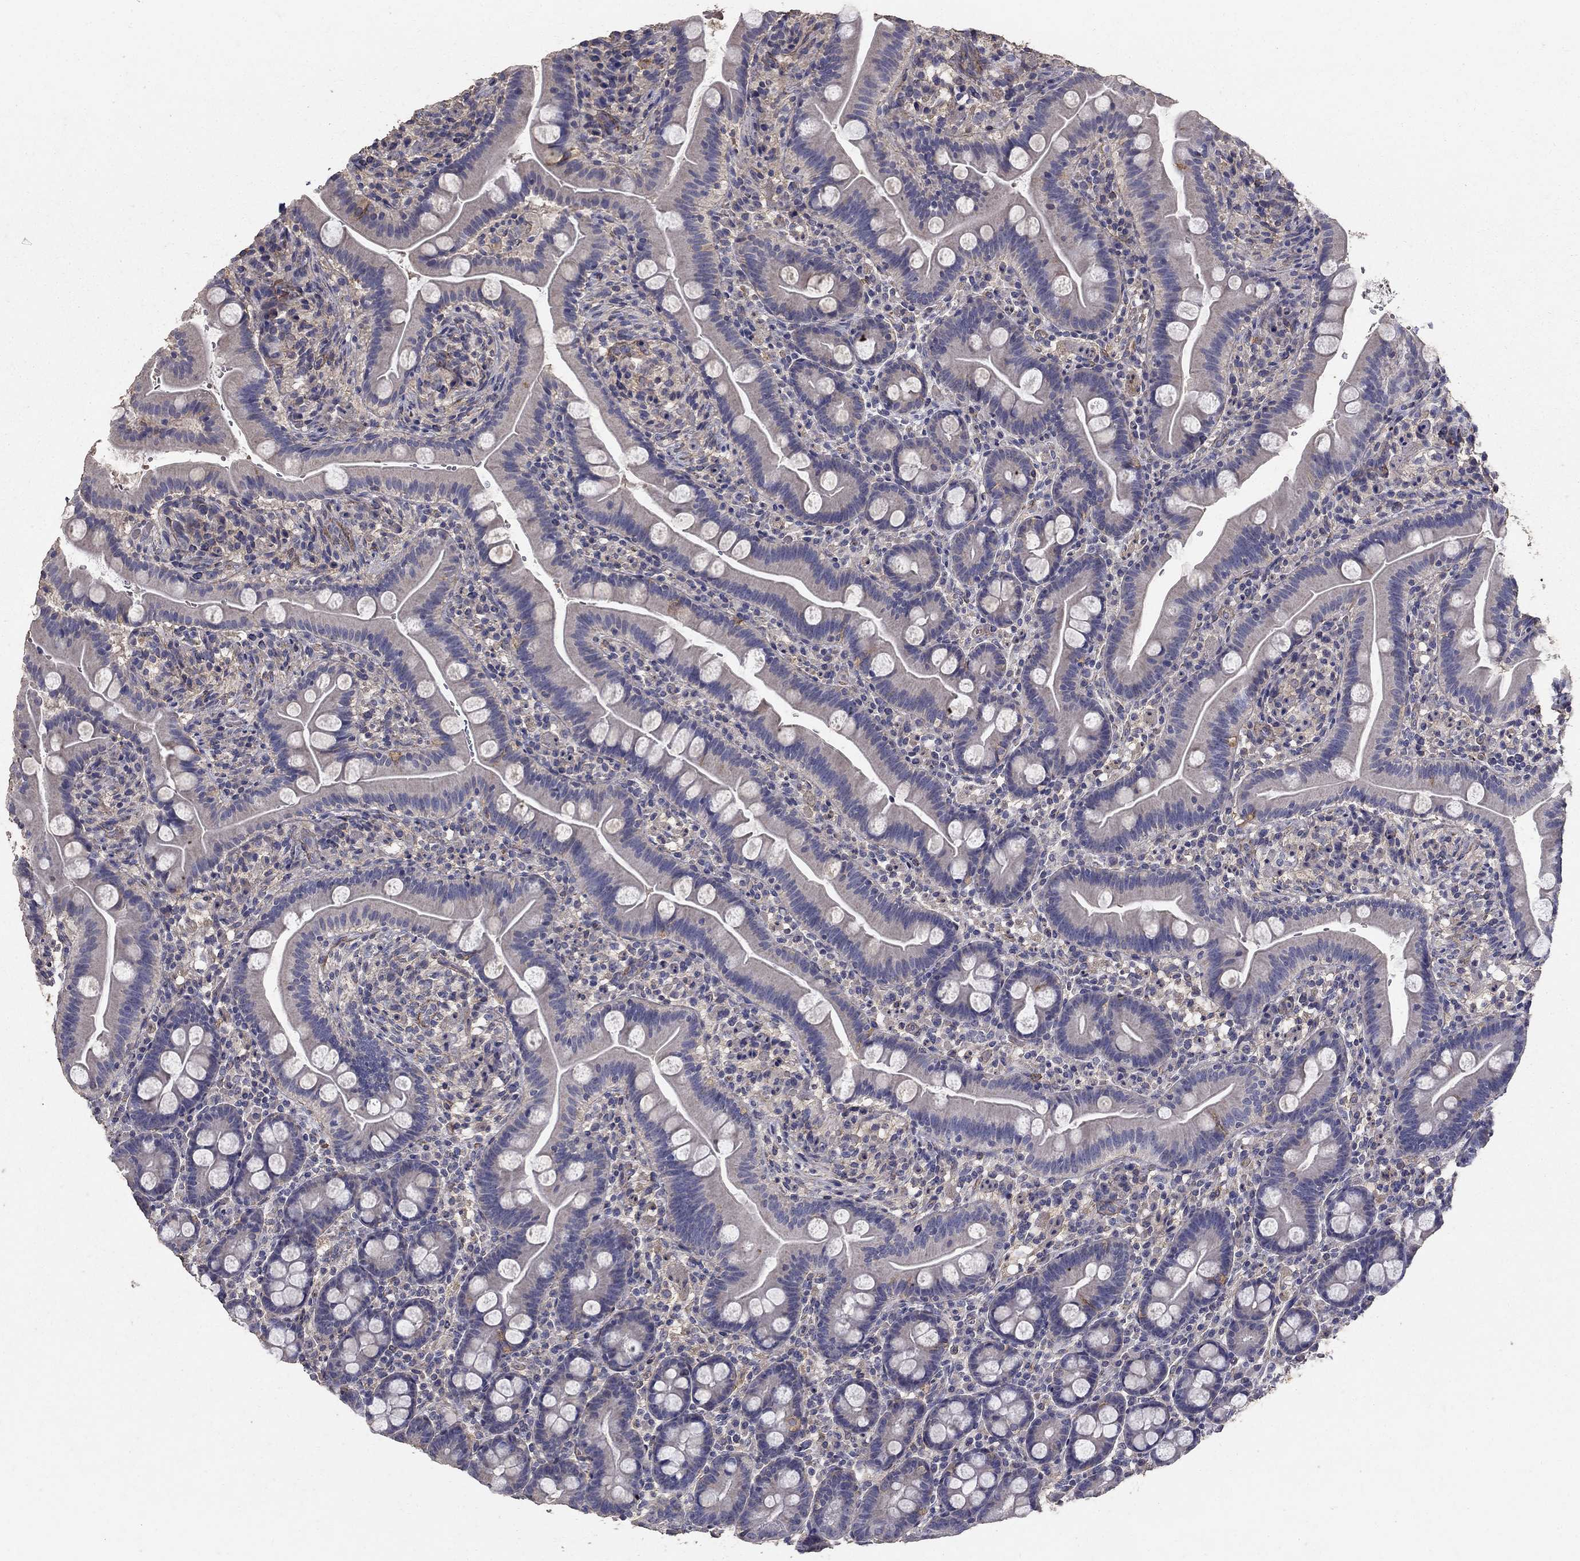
{"staining": {"intensity": "negative", "quantity": "none", "location": "none"}, "tissue": "small intestine", "cell_type": "Glandular cells", "image_type": "normal", "snomed": [{"axis": "morphology", "description": "Normal tissue, NOS"}, {"axis": "topography", "description": "Small intestine"}], "caption": "The immunohistochemistry (IHC) histopathology image has no significant expression in glandular cells of small intestine.", "gene": "MPP2", "patient": {"sex": "female", "age": 44}}